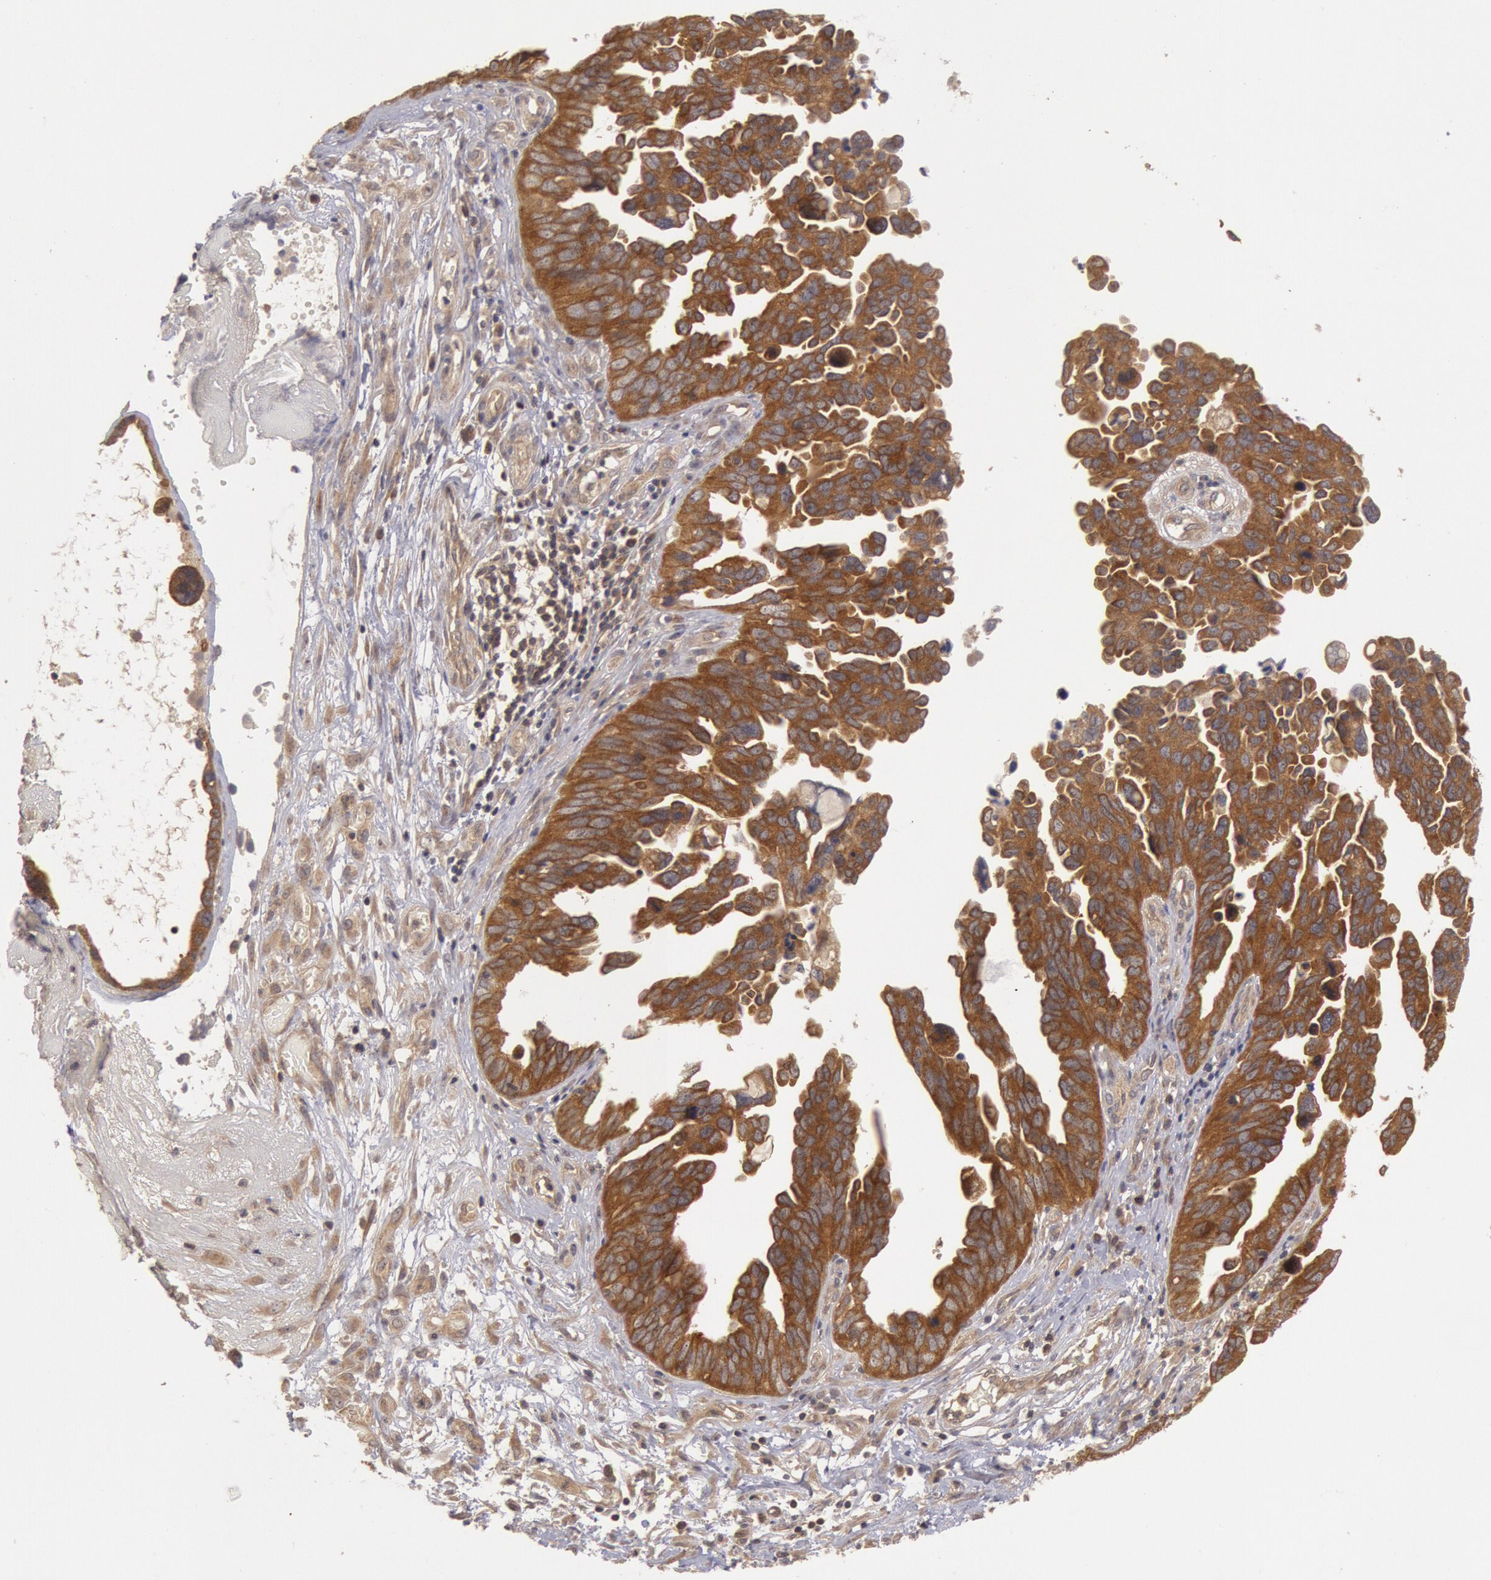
{"staining": {"intensity": "strong", "quantity": ">75%", "location": "cytoplasmic/membranous"}, "tissue": "ovarian cancer", "cell_type": "Tumor cells", "image_type": "cancer", "snomed": [{"axis": "morphology", "description": "Cystadenocarcinoma, serous, NOS"}, {"axis": "topography", "description": "Ovary"}], "caption": "Protein staining demonstrates strong cytoplasmic/membranous staining in approximately >75% of tumor cells in ovarian cancer.", "gene": "BRAF", "patient": {"sex": "female", "age": 64}}